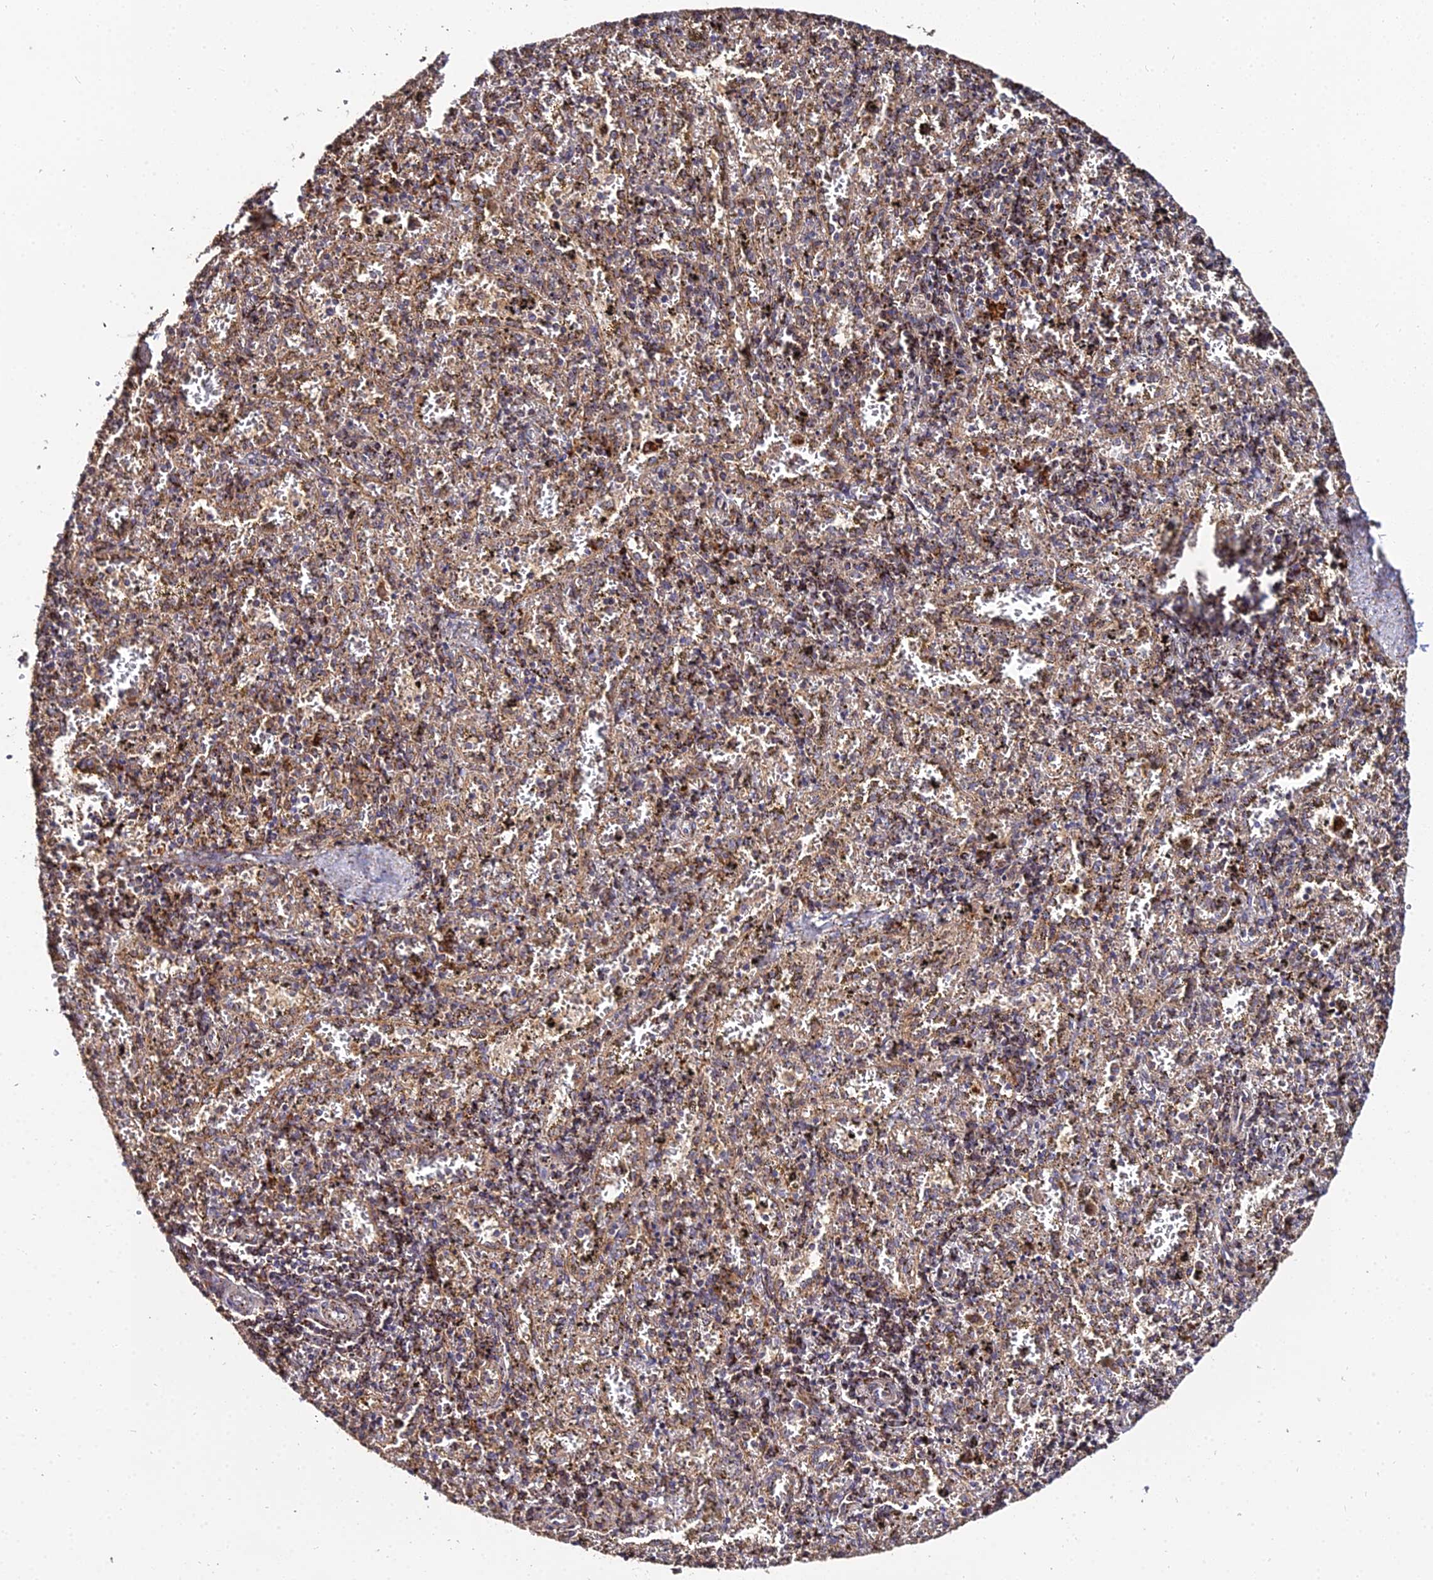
{"staining": {"intensity": "strong", "quantity": "<25%", "location": "cytoplasmic/membranous"}, "tissue": "spleen", "cell_type": "Cells in red pulp", "image_type": "normal", "snomed": [{"axis": "morphology", "description": "Normal tissue, NOS"}, {"axis": "topography", "description": "Spleen"}], "caption": "Immunohistochemistry (IHC) image of benign spleen: human spleen stained using immunohistochemistry reveals medium levels of strong protein expression localized specifically in the cytoplasmic/membranous of cells in red pulp, appearing as a cytoplasmic/membranous brown color.", "gene": "ENSG00000258465", "patient": {"sex": "male", "age": 11}}